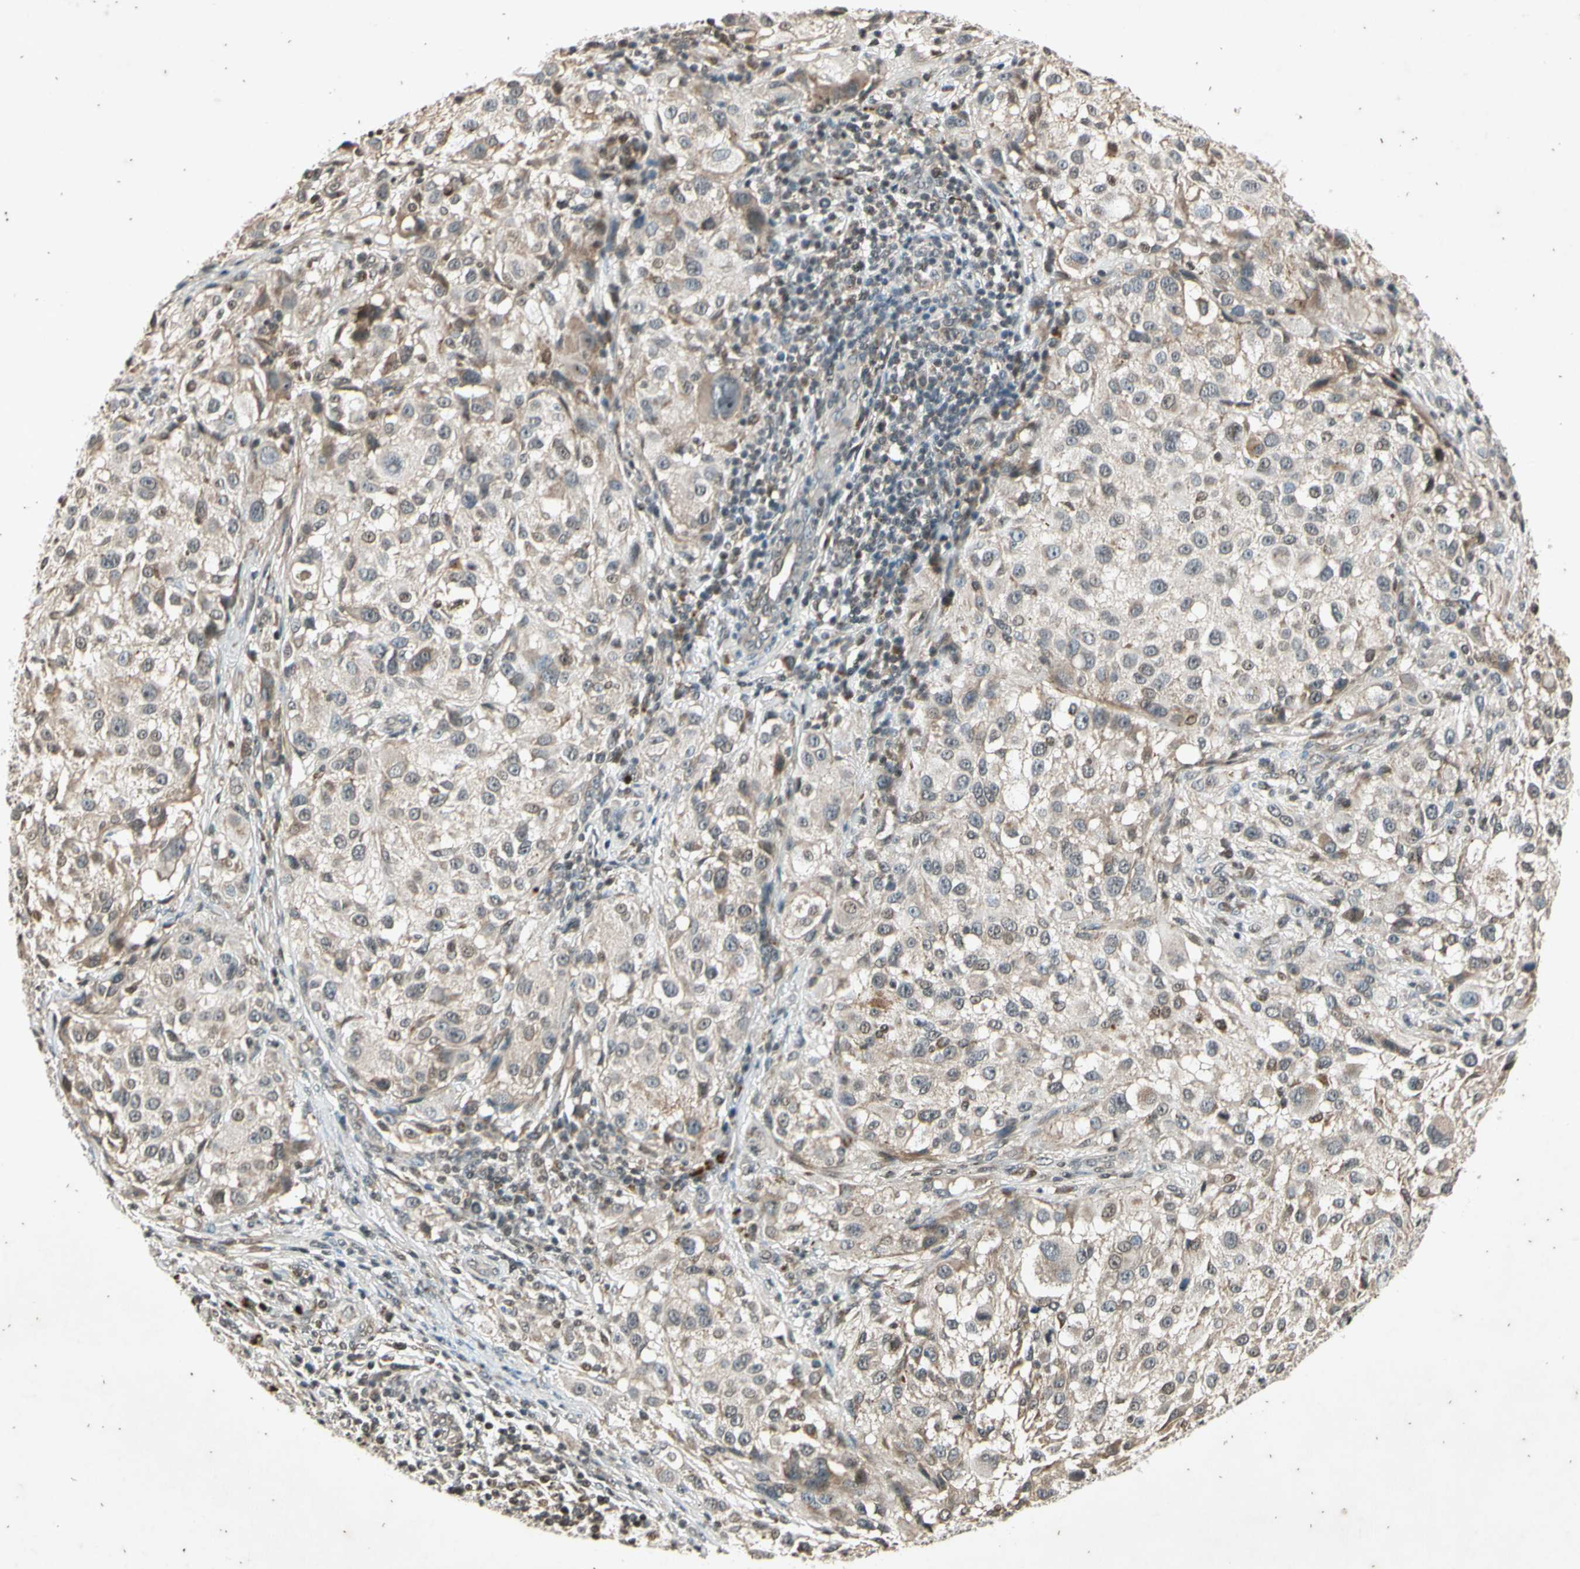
{"staining": {"intensity": "weak", "quantity": "25%-75%", "location": "cytoplasmic/membranous"}, "tissue": "melanoma", "cell_type": "Tumor cells", "image_type": "cancer", "snomed": [{"axis": "morphology", "description": "Necrosis, NOS"}, {"axis": "morphology", "description": "Malignant melanoma, NOS"}, {"axis": "topography", "description": "Skin"}], "caption": "Protein expression by immunohistochemistry (IHC) exhibits weak cytoplasmic/membranous expression in approximately 25%-75% of tumor cells in melanoma.", "gene": "EFNB2", "patient": {"sex": "female", "age": 87}}